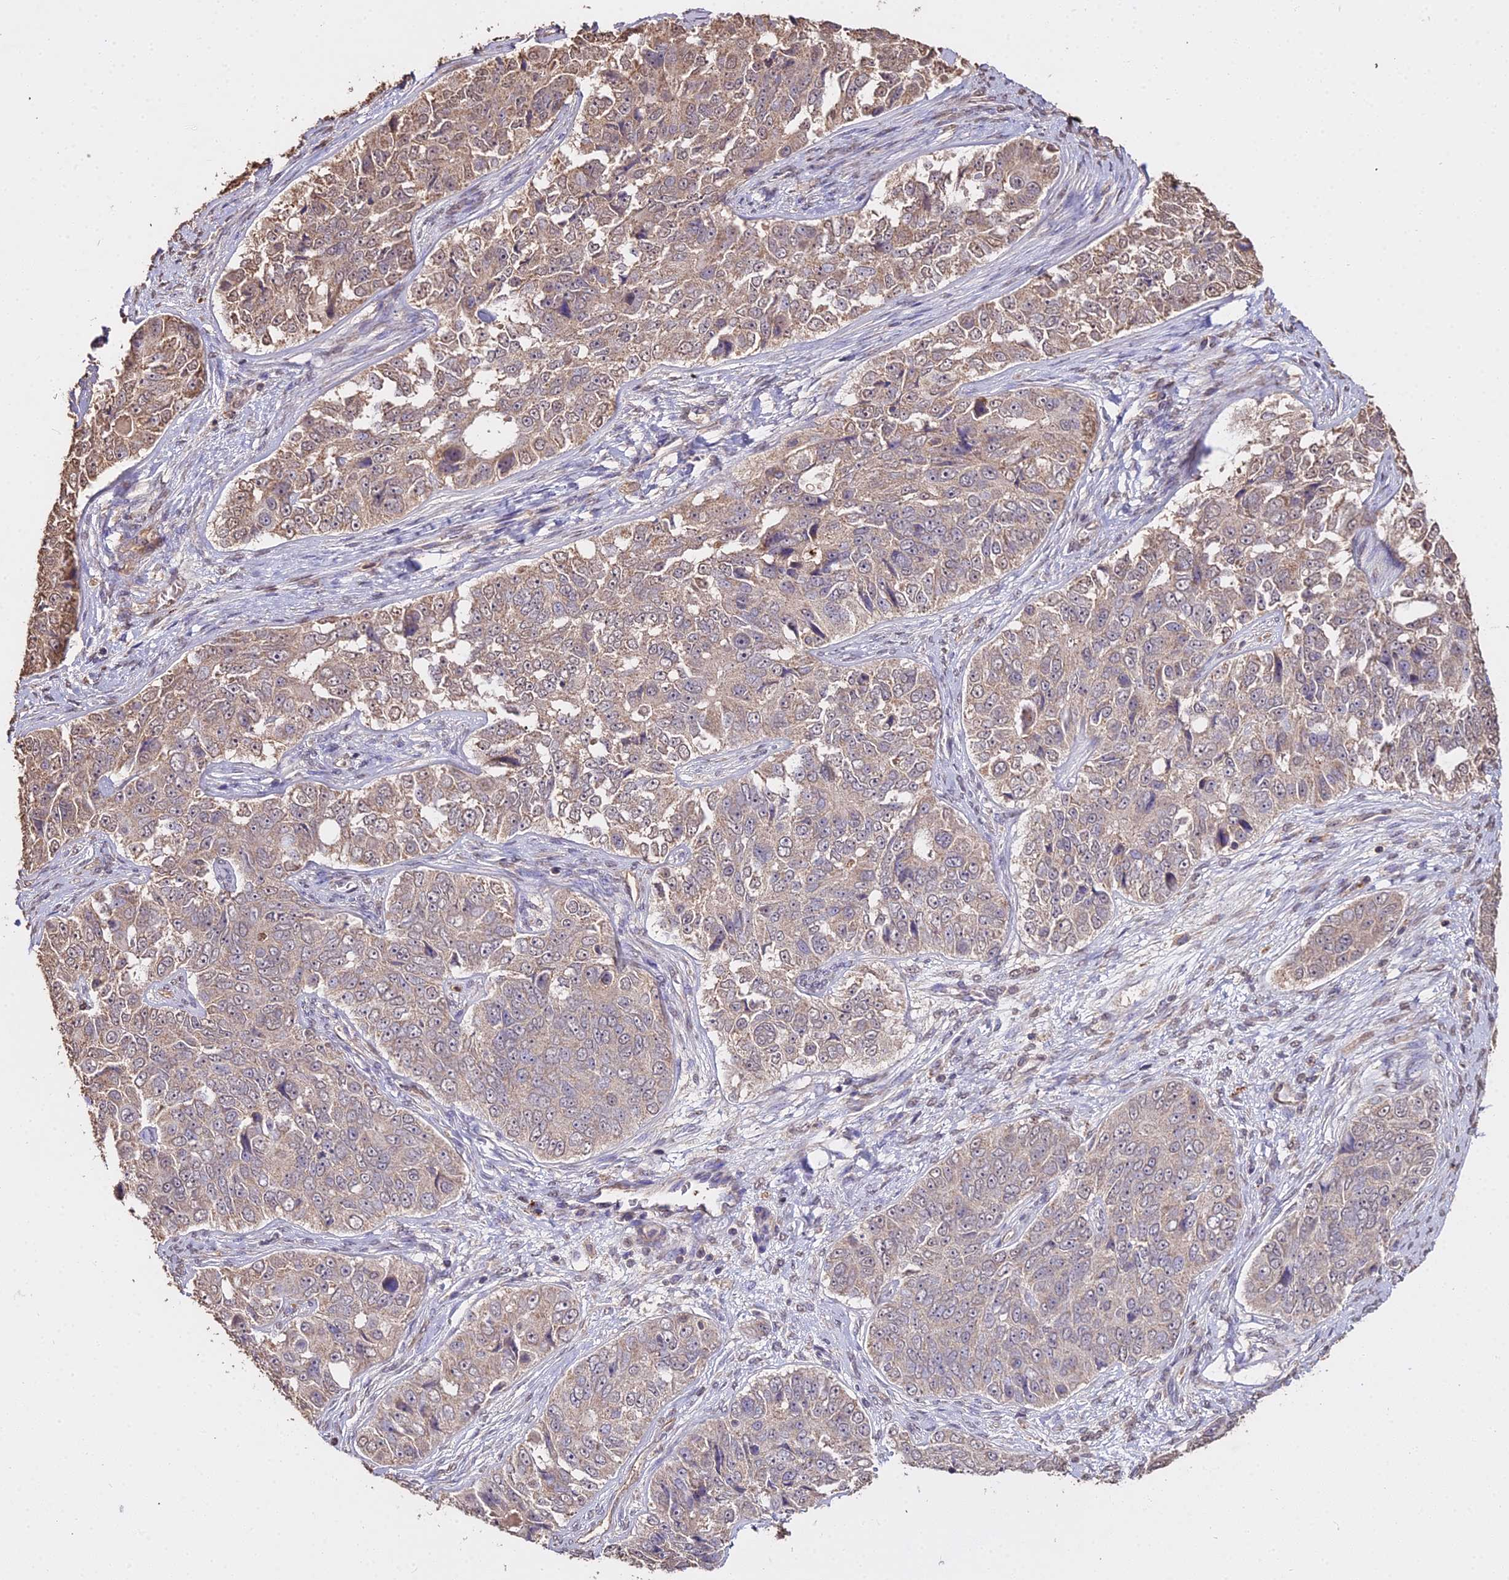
{"staining": {"intensity": "weak", "quantity": "25%-75%", "location": "cytoplasmic/membranous"}, "tissue": "ovarian cancer", "cell_type": "Tumor cells", "image_type": "cancer", "snomed": [{"axis": "morphology", "description": "Carcinoma, endometroid"}, {"axis": "topography", "description": "Ovary"}], "caption": "High-magnification brightfield microscopy of ovarian cancer (endometroid carcinoma) stained with DAB (brown) and counterstained with hematoxylin (blue). tumor cells exhibit weak cytoplasmic/membranous positivity is identified in approximately25%-75% of cells.", "gene": "METTL13", "patient": {"sex": "female", "age": 51}}